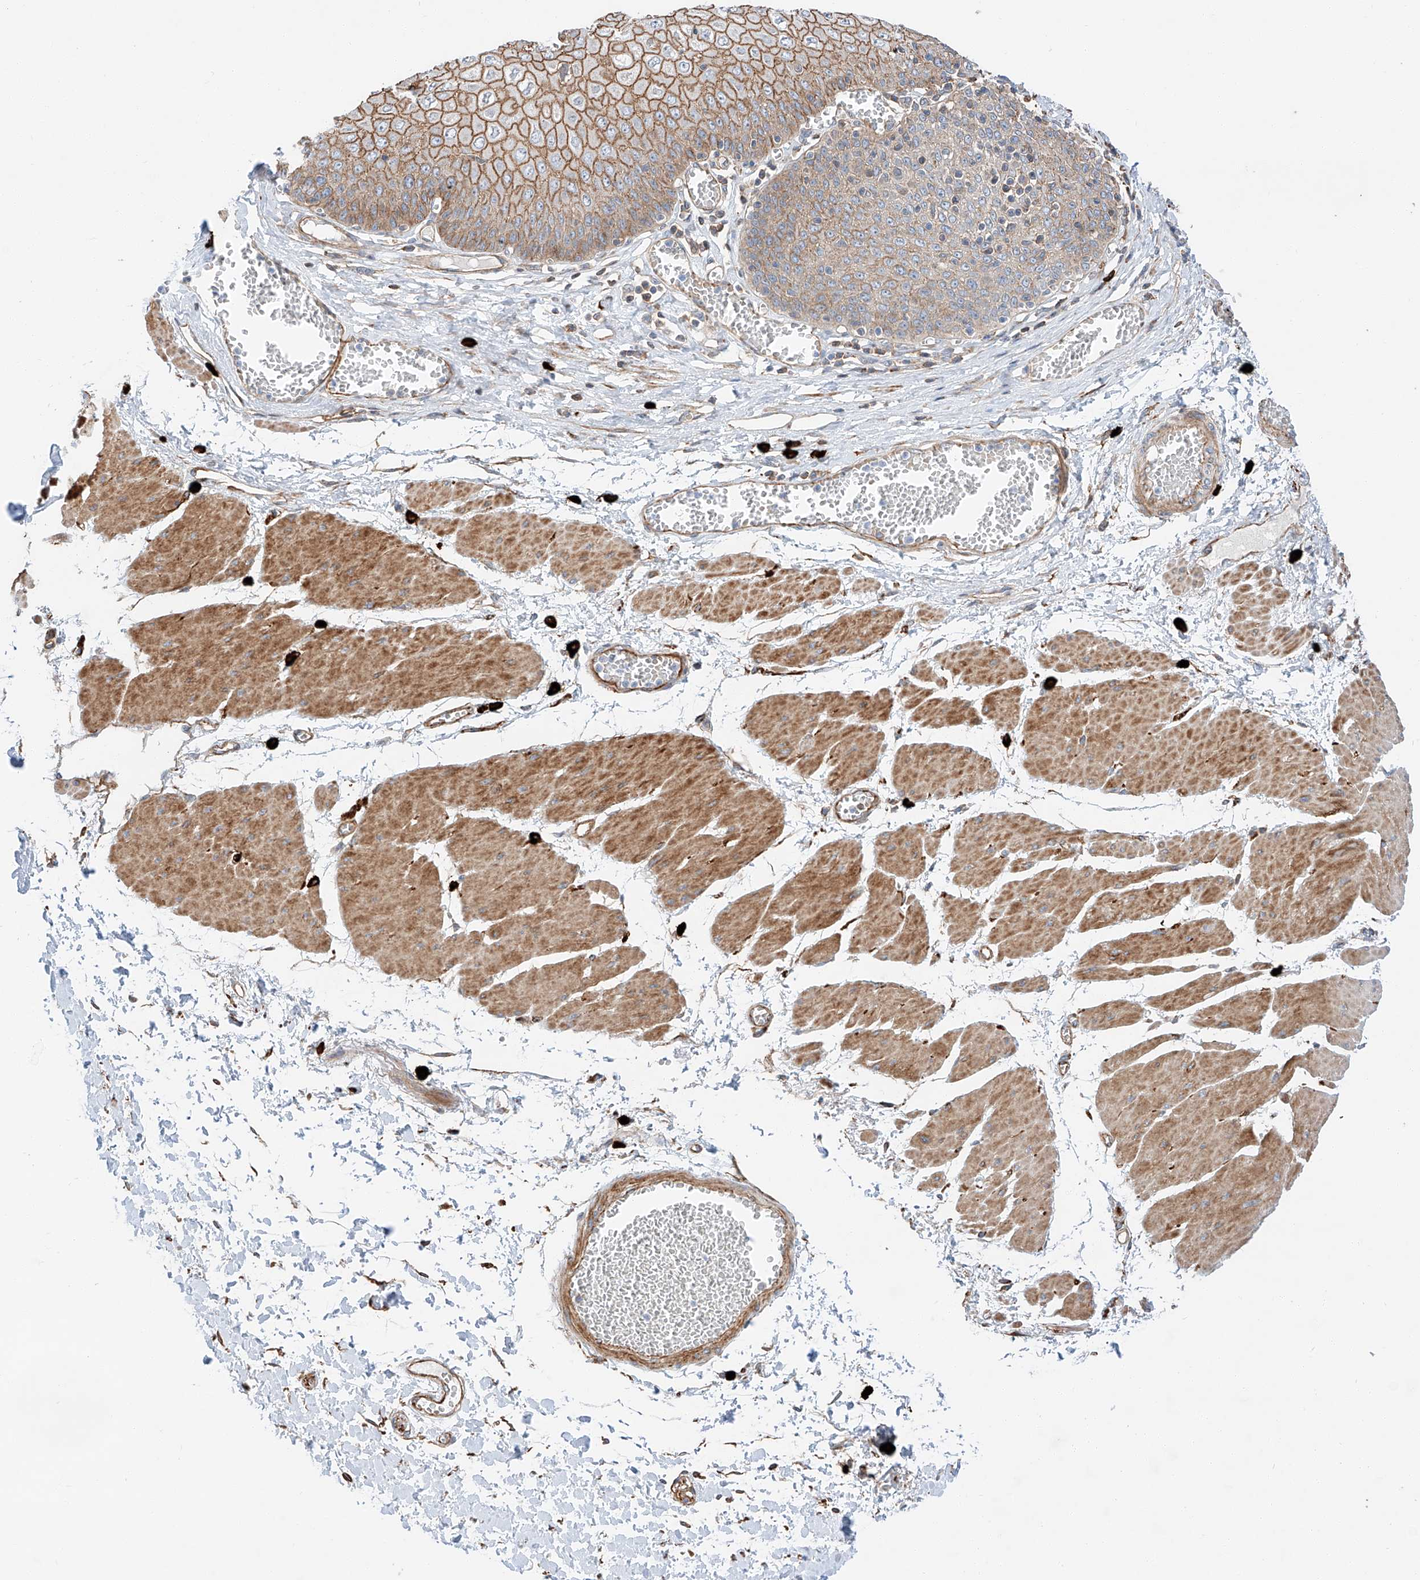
{"staining": {"intensity": "moderate", "quantity": ">75%", "location": "cytoplasmic/membranous"}, "tissue": "esophagus", "cell_type": "Squamous epithelial cells", "image_type": "normal", "snomed": [{"axis": "morphology", "description": "Normal tissue, NOS"}, {"axis": "topography", "description": "Esophagus"}], "caption": "IHC (DAB) staining of benign esophagus displays moderate cytoplasmic/membranous protein positivity in approximately >75% of squamous epithelial cells.", "gene": "MINDY4", "patient": {"sex": "male", "age": 60}}